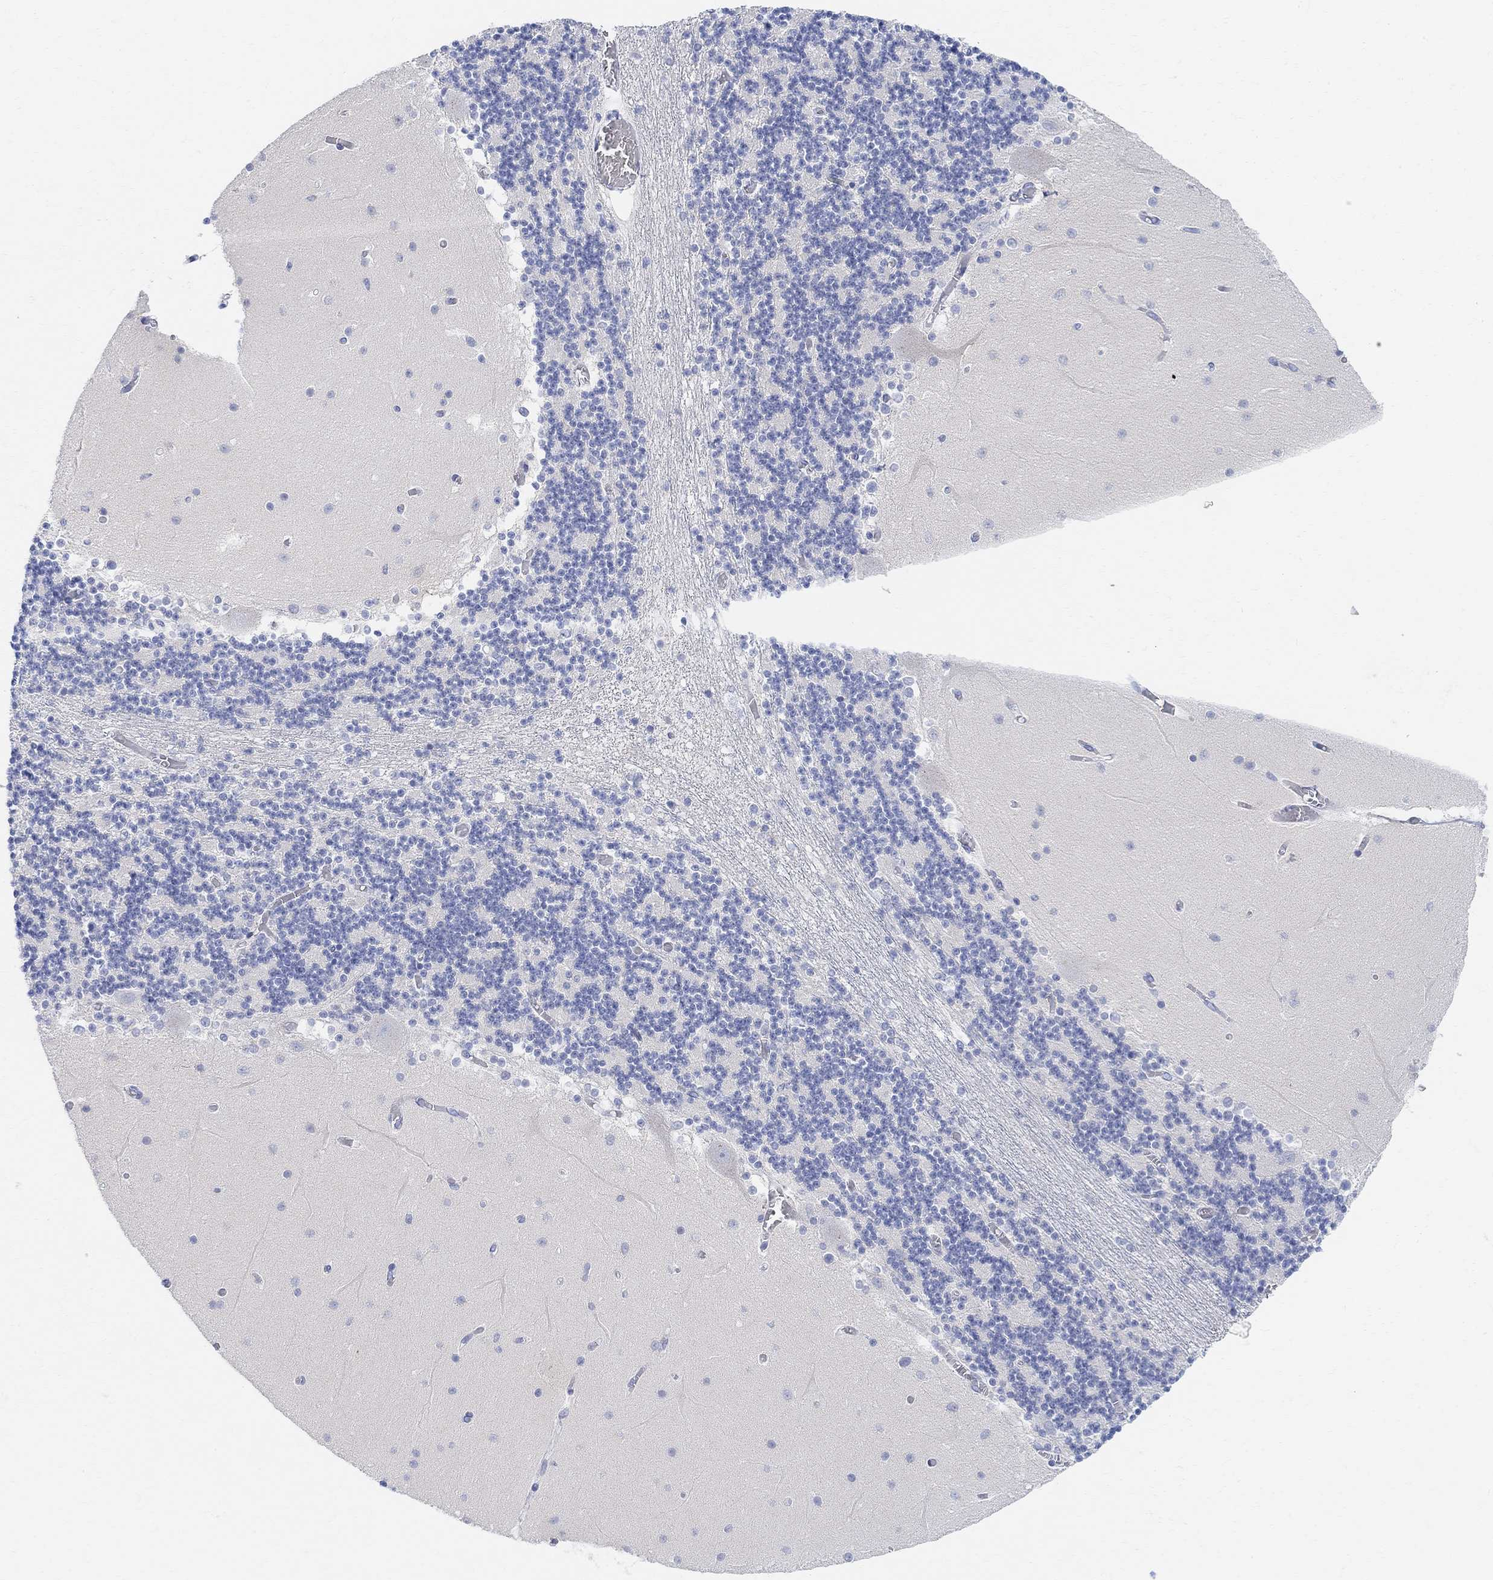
{"staining": {"intensity": "negative", "quantity": "none", "location": "none"}, "tissue": "cerebellum", "cell_type": "Cells in granular layer", "image_type": "normal", "snomed": [{"axis": "morphology", "description": "Normal tissue, NOS"}, {"axis": "topography", "description": "Cerebellum"}], "caption": "The photomicrograph displays no staining of cells in granular layer in normal cerebellum.", "gene": "RETNLB", "patient": {"sex": "female", "age": 28}}